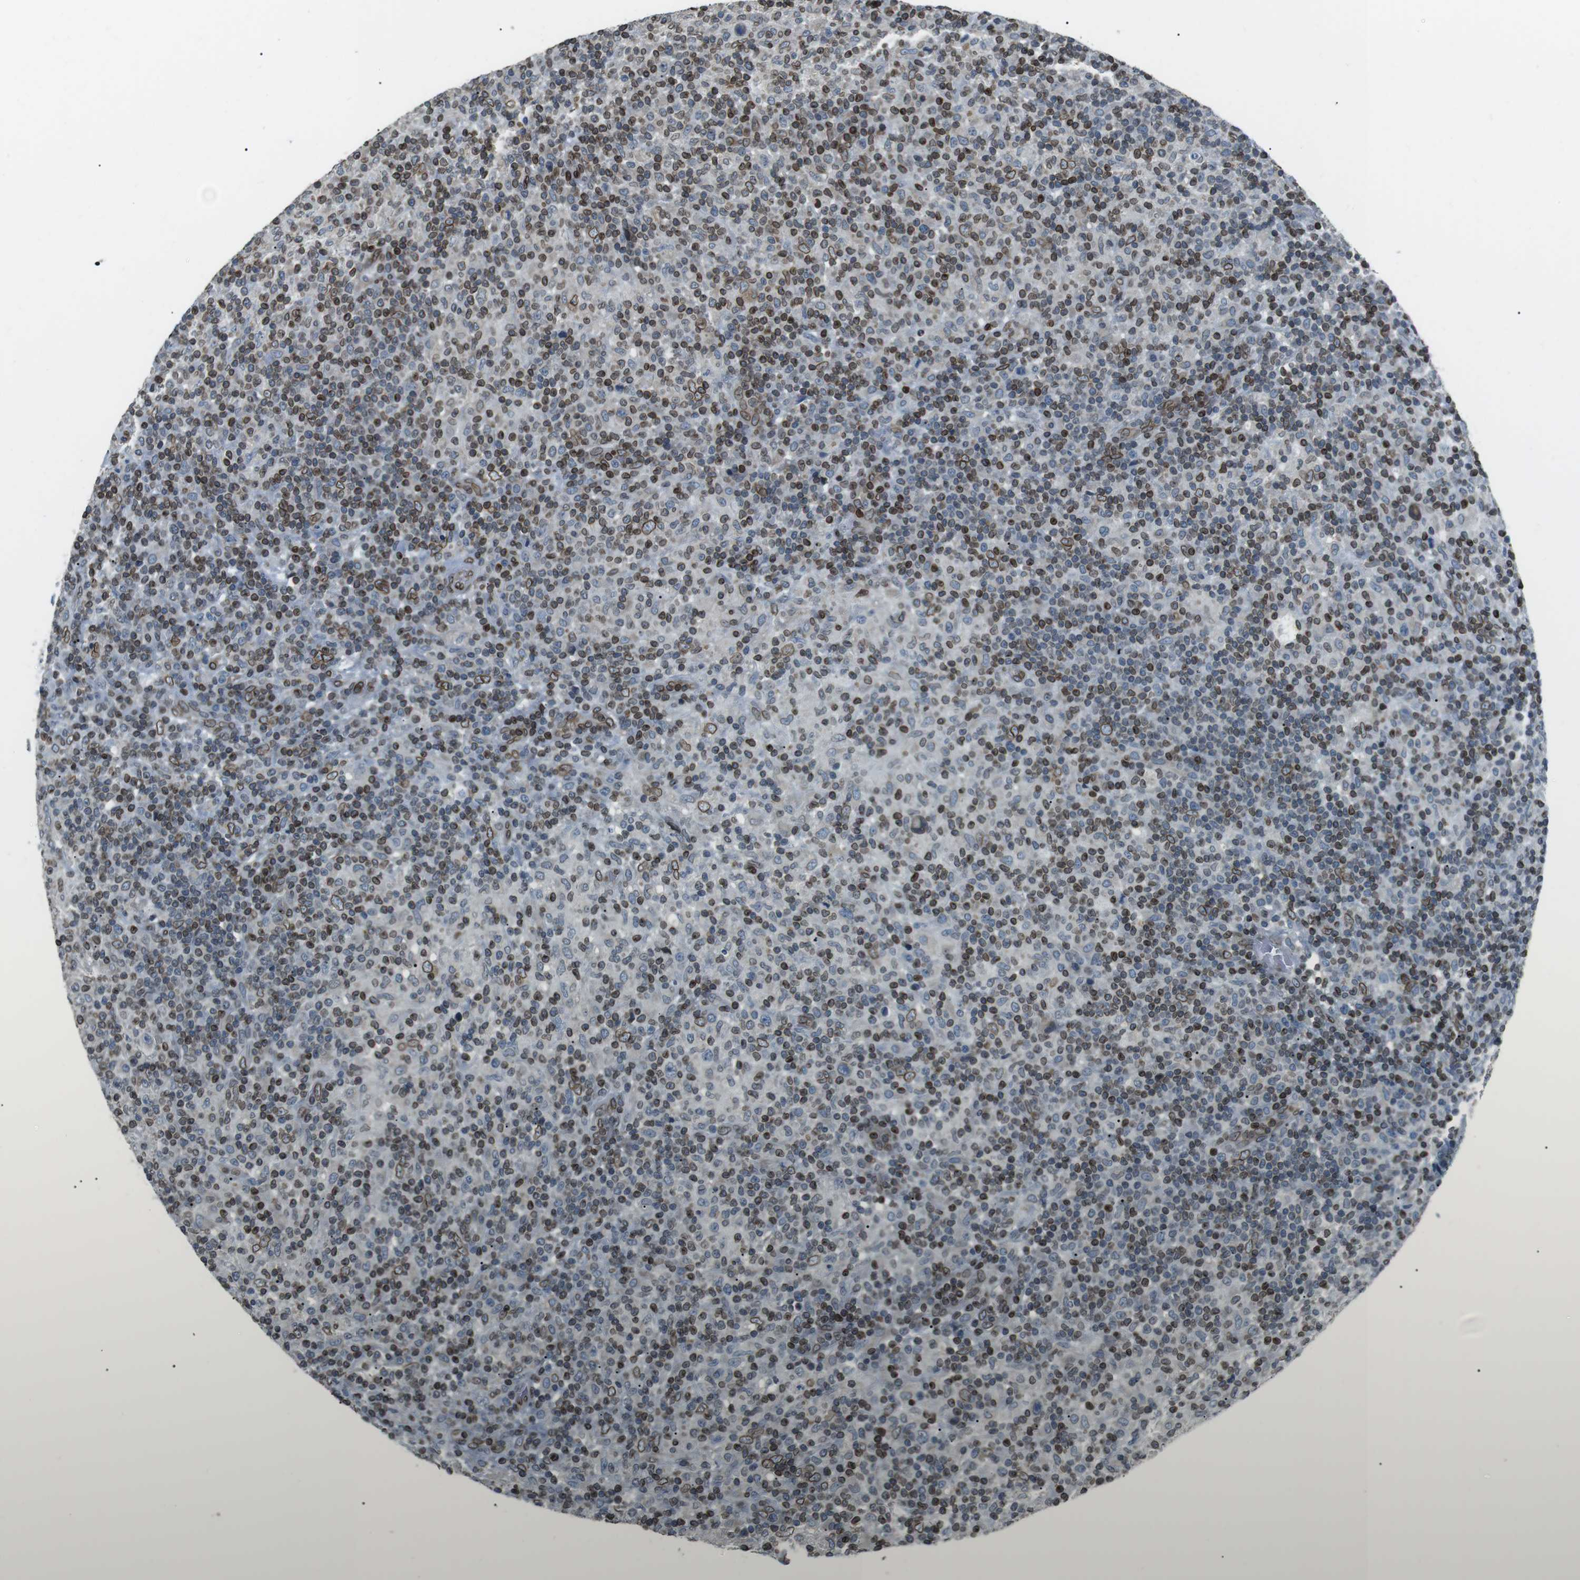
{"staining": {"intensity": "moderate", "quantity": "25%-75%", "location": "cytoplasmic/membranous,nuclear"}, "tissue": "lymphoma", "cell_type": "Tumor cells", "image_type": "cancer", "snomed": [{"axis": "morphology", "description": "Hodgkin's disease, NOS"}, {"axis": "topography", "description": "Lymph node"}], "caption": "Protein analysis of lymphoma tissue displays moderate cytoplasmic/membranous and nuclear positivity in approximately 25%-75% of tumor cells.", "gene": "TMX4", "patient": {"sex": "male", "age": 70}}